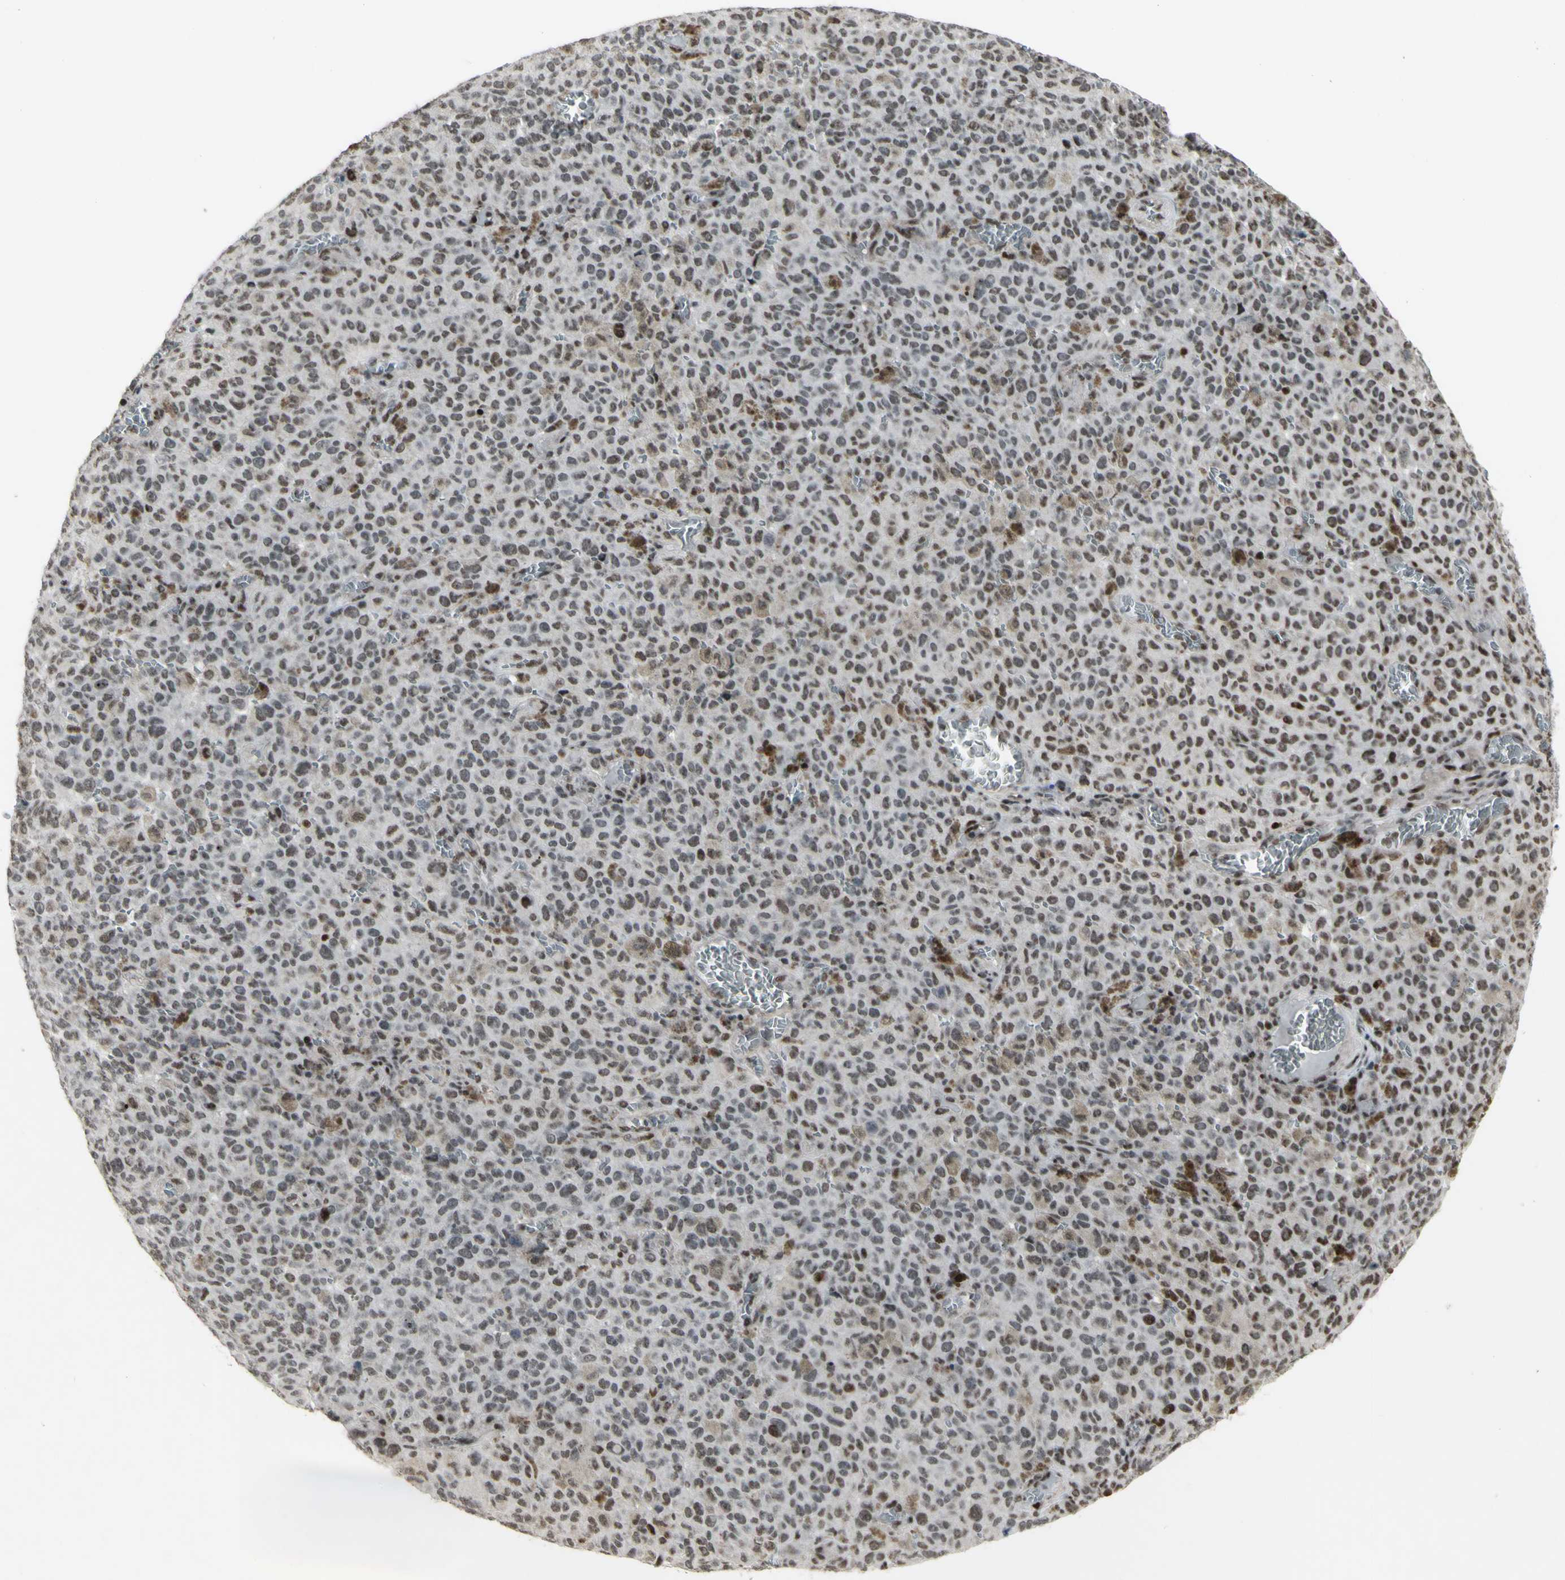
{"staining": {"intensity": "weak", "quantity": "25%-75%", "location": "nuclear"}, "tissue": "melanoma", "cell_type": "Tumor cells", "image_type": "cancer", "snomed": [{"axis": "morphology", "description": "Malignant melanoma, NOS"}, {"axis": "topography", "description": "Skin"}], "caption": "High-magnification brightfield microscopy of melanoma stained with DAB (brown) and counterstained with hematoxylin (blue). tumor cells exhibit weak nuclear staining is appreciated in approximately25%-75% of cells.", "gene": "SUPT6H", "patient": {"sex": "female", "age": 82}}